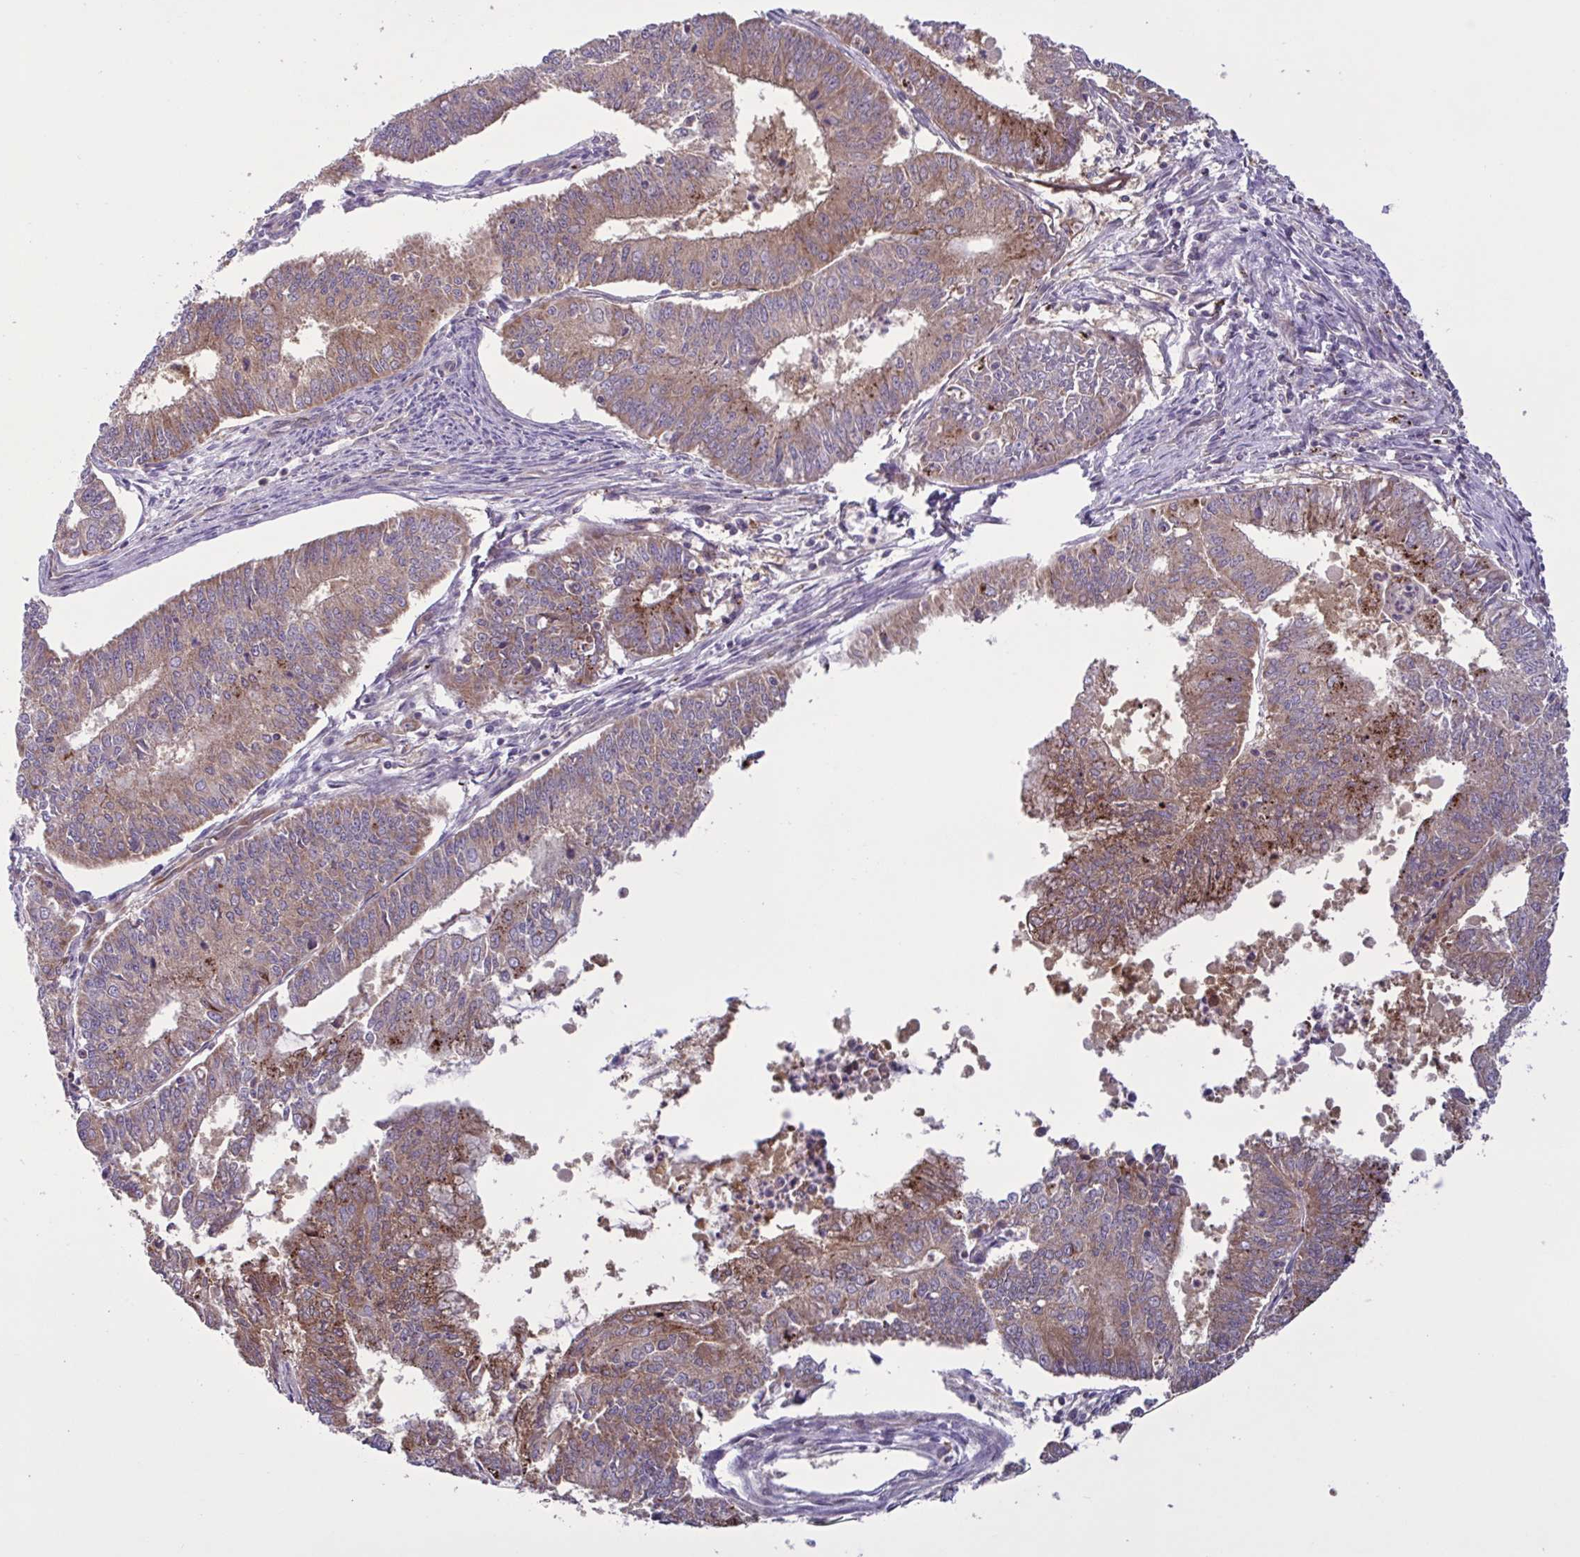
{"staining": {"intensity": "moderate", "quantity": ">75%", "location": "cytoplasmic/membranous"}, "tissue": "endometrial cancer", "cell_type": "Tumor cells", "image_type": "cancer", "snomed": [{"axis": "morphology", "description": "Adenocarcinoma, NOS"}, {"axis": "topography", "description": "Endometrium"}], "caption": "IHC (DAB (3,3'-diaminobenzidine)) staining of endometrial adenocarcinoma exhibits moderate cytoplasmic/membranous protein staining in about >75% of tumor cells.", "gene": "GLTP", "patient": {"sex": "female", "age": 61}}